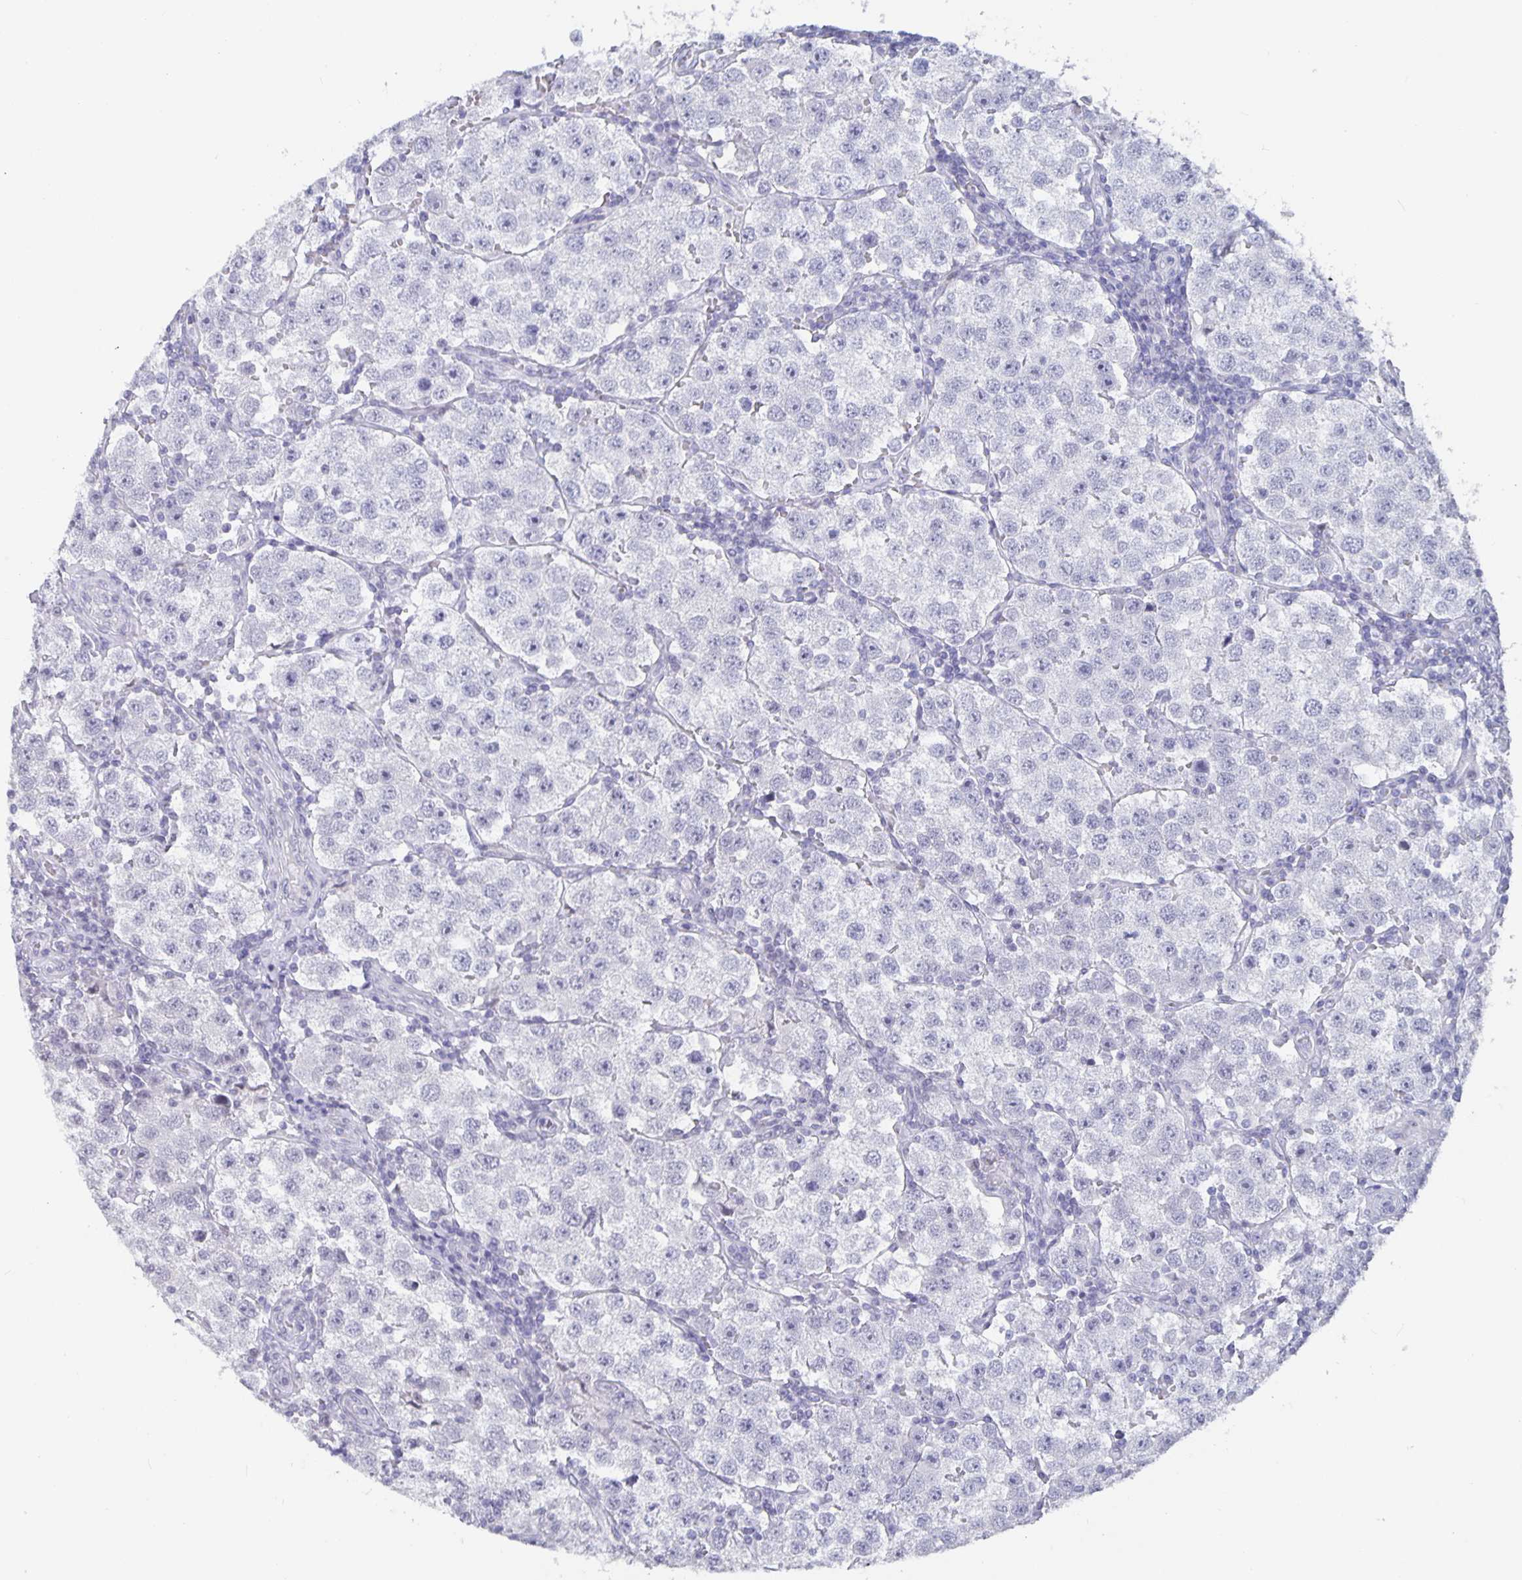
{"staining": {"intensity": "negative", "quantity": "none", "location": "none"}, "tissue": "testis cancer", "cell_type": "Tumor cells", "image_type": "cancer", "snomed": [{"axis": "morphology", "description": "Seminoma, NOS"}, {"axis": "topography", "description": "Testis"}], "caption": "Photomicrograph shows no protein staining in tumor cells of testis cancer (seminoma) tissue. (IHC, brightfield microscopy, high magnification).", "gene": "OLIG2", "patient": {"sex": "male", "age": 37}}